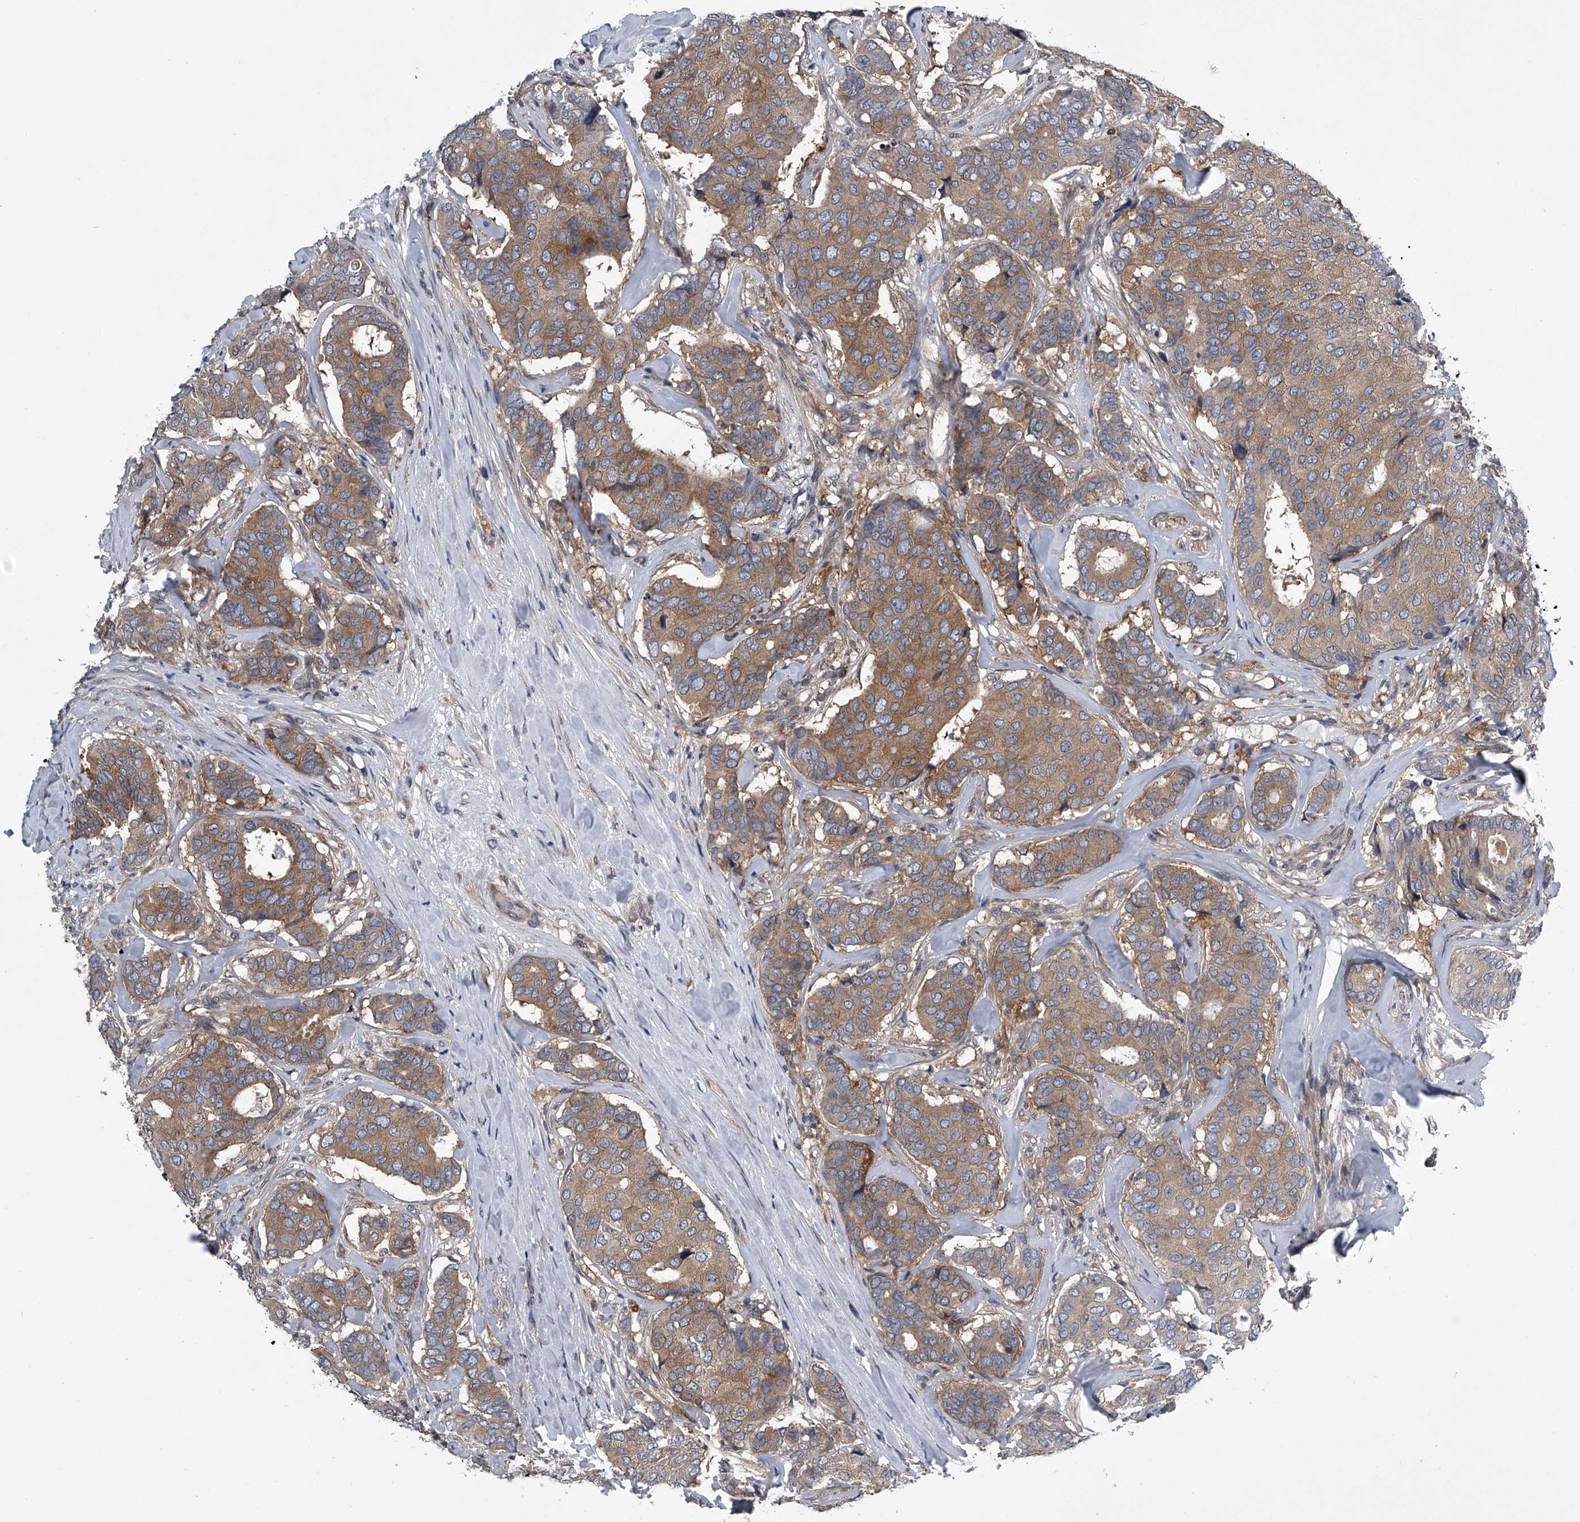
{"staining": {"intensity": "moderate", "quantity": ">75%", "location": "cytoplasmic/membranous"}, "tissue": "breast cancer", "cell_type": "Tumor cells", "image_type": "cancer", "snomed": [{"axis": "morphology", "description": "Duct carcinoma"}, {"axis": "topography", "description": "Breast"}], "caption": "Immunohistochemical staining of invasive ductal carcinoma (breast) exhibits medium levels of moderate cytoplasmic/membranous staining in approximately >75% of tumor cells.", "gene": "PPP2R5D", "patient": {"sex": "female", "age": 75}}